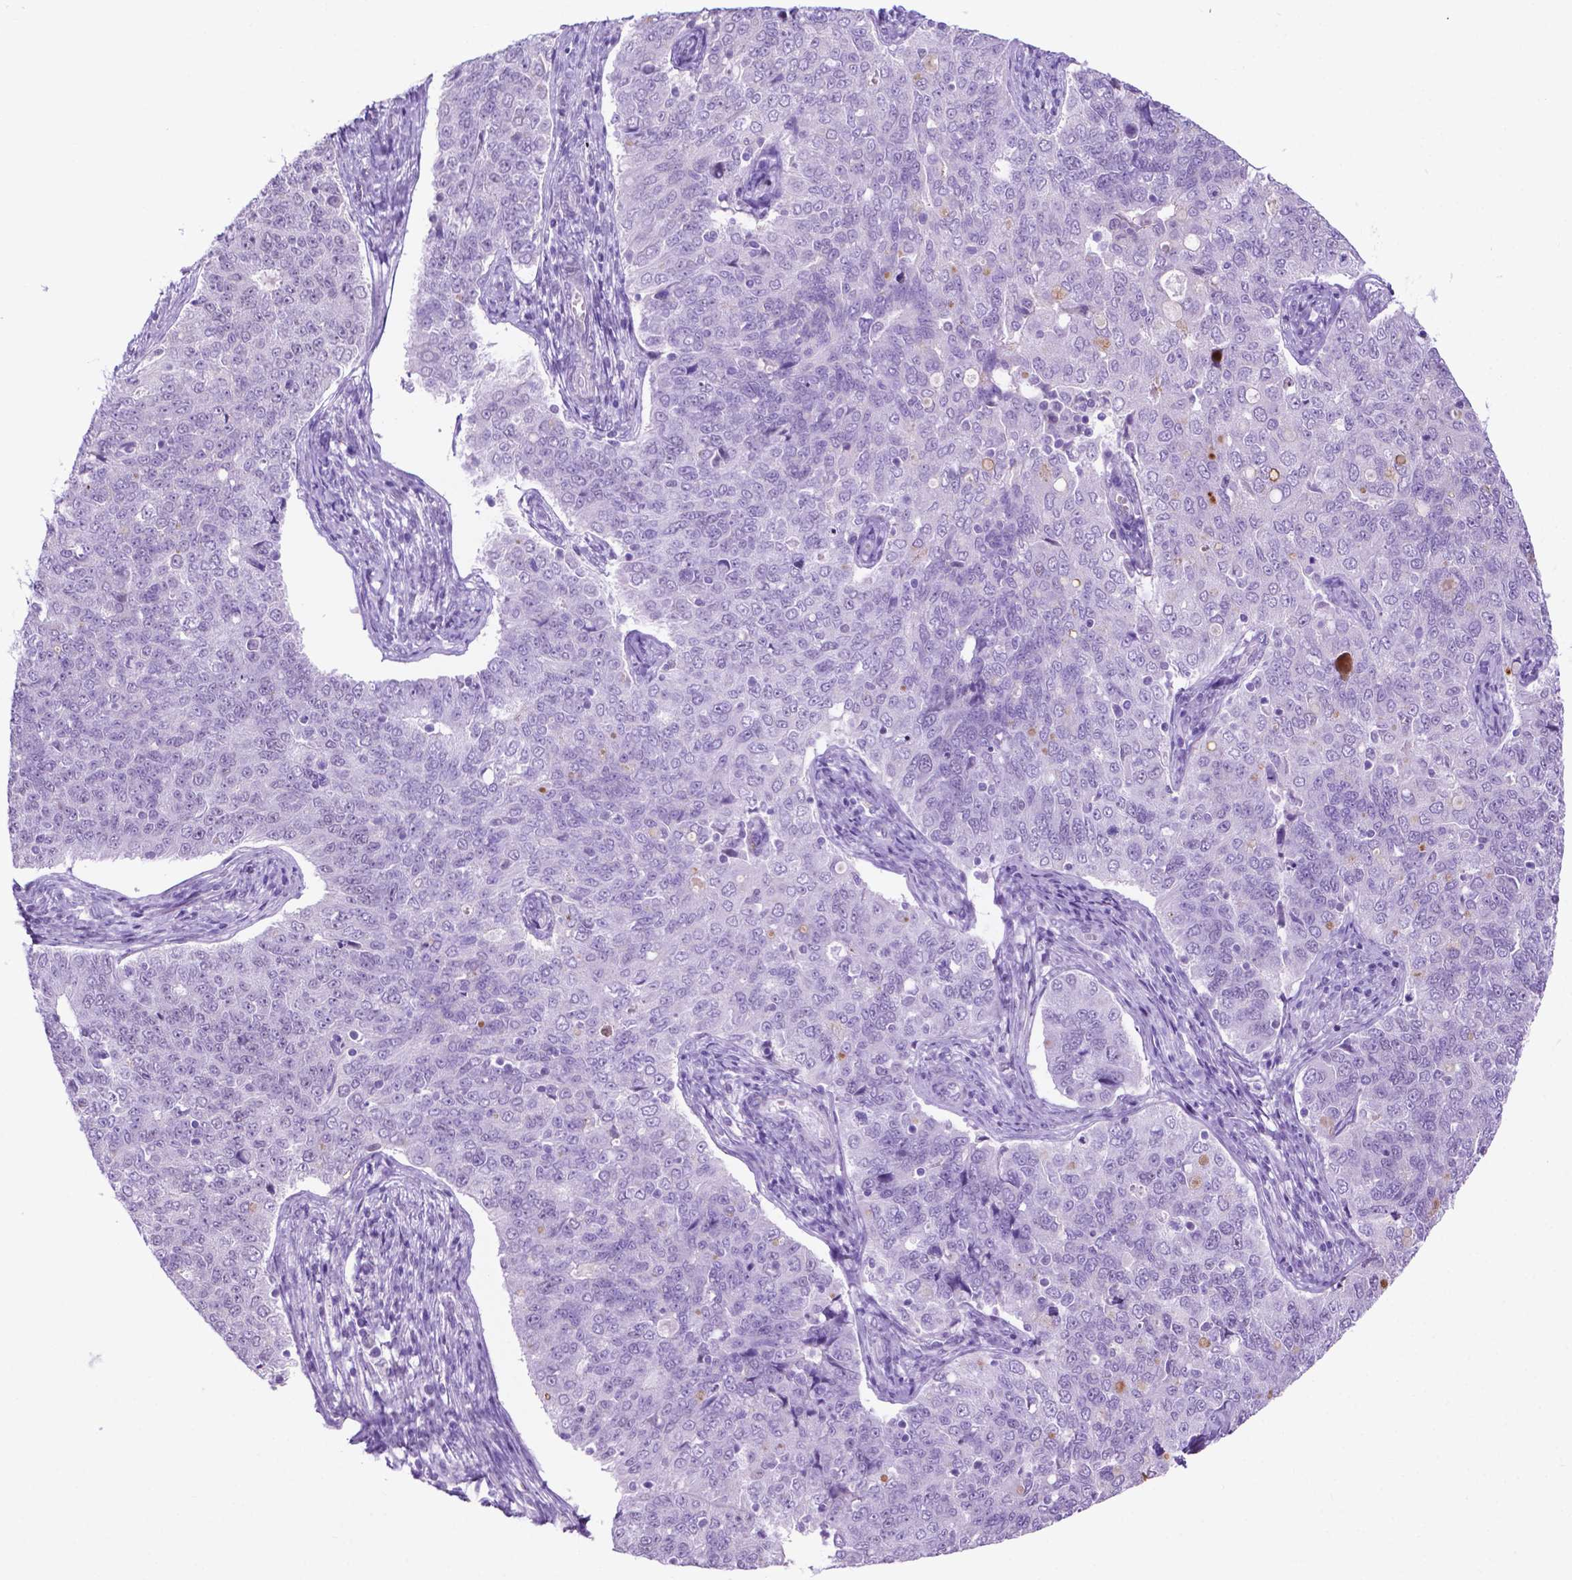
{"staining": {"intensity": "negative", "quantity": "none", "location": "none"}, "tissue": "endometrial cancer", "cell_type": "Tumor cells", "image_type": "cancer", "snomed": [{"axis": "morphology", "description": "Adenocarcinoma, NOS"}, {"axis": "topography", "description": "Endometrium"}], "caption": "A micrograph of human endometrial cancer (adenocarcinoma) is negative for staining in tumor cells. (IHC, brightfield microscopy, high magnification).", "gene": "ACY3", "patient": {"sex": "female", "age": 43}}